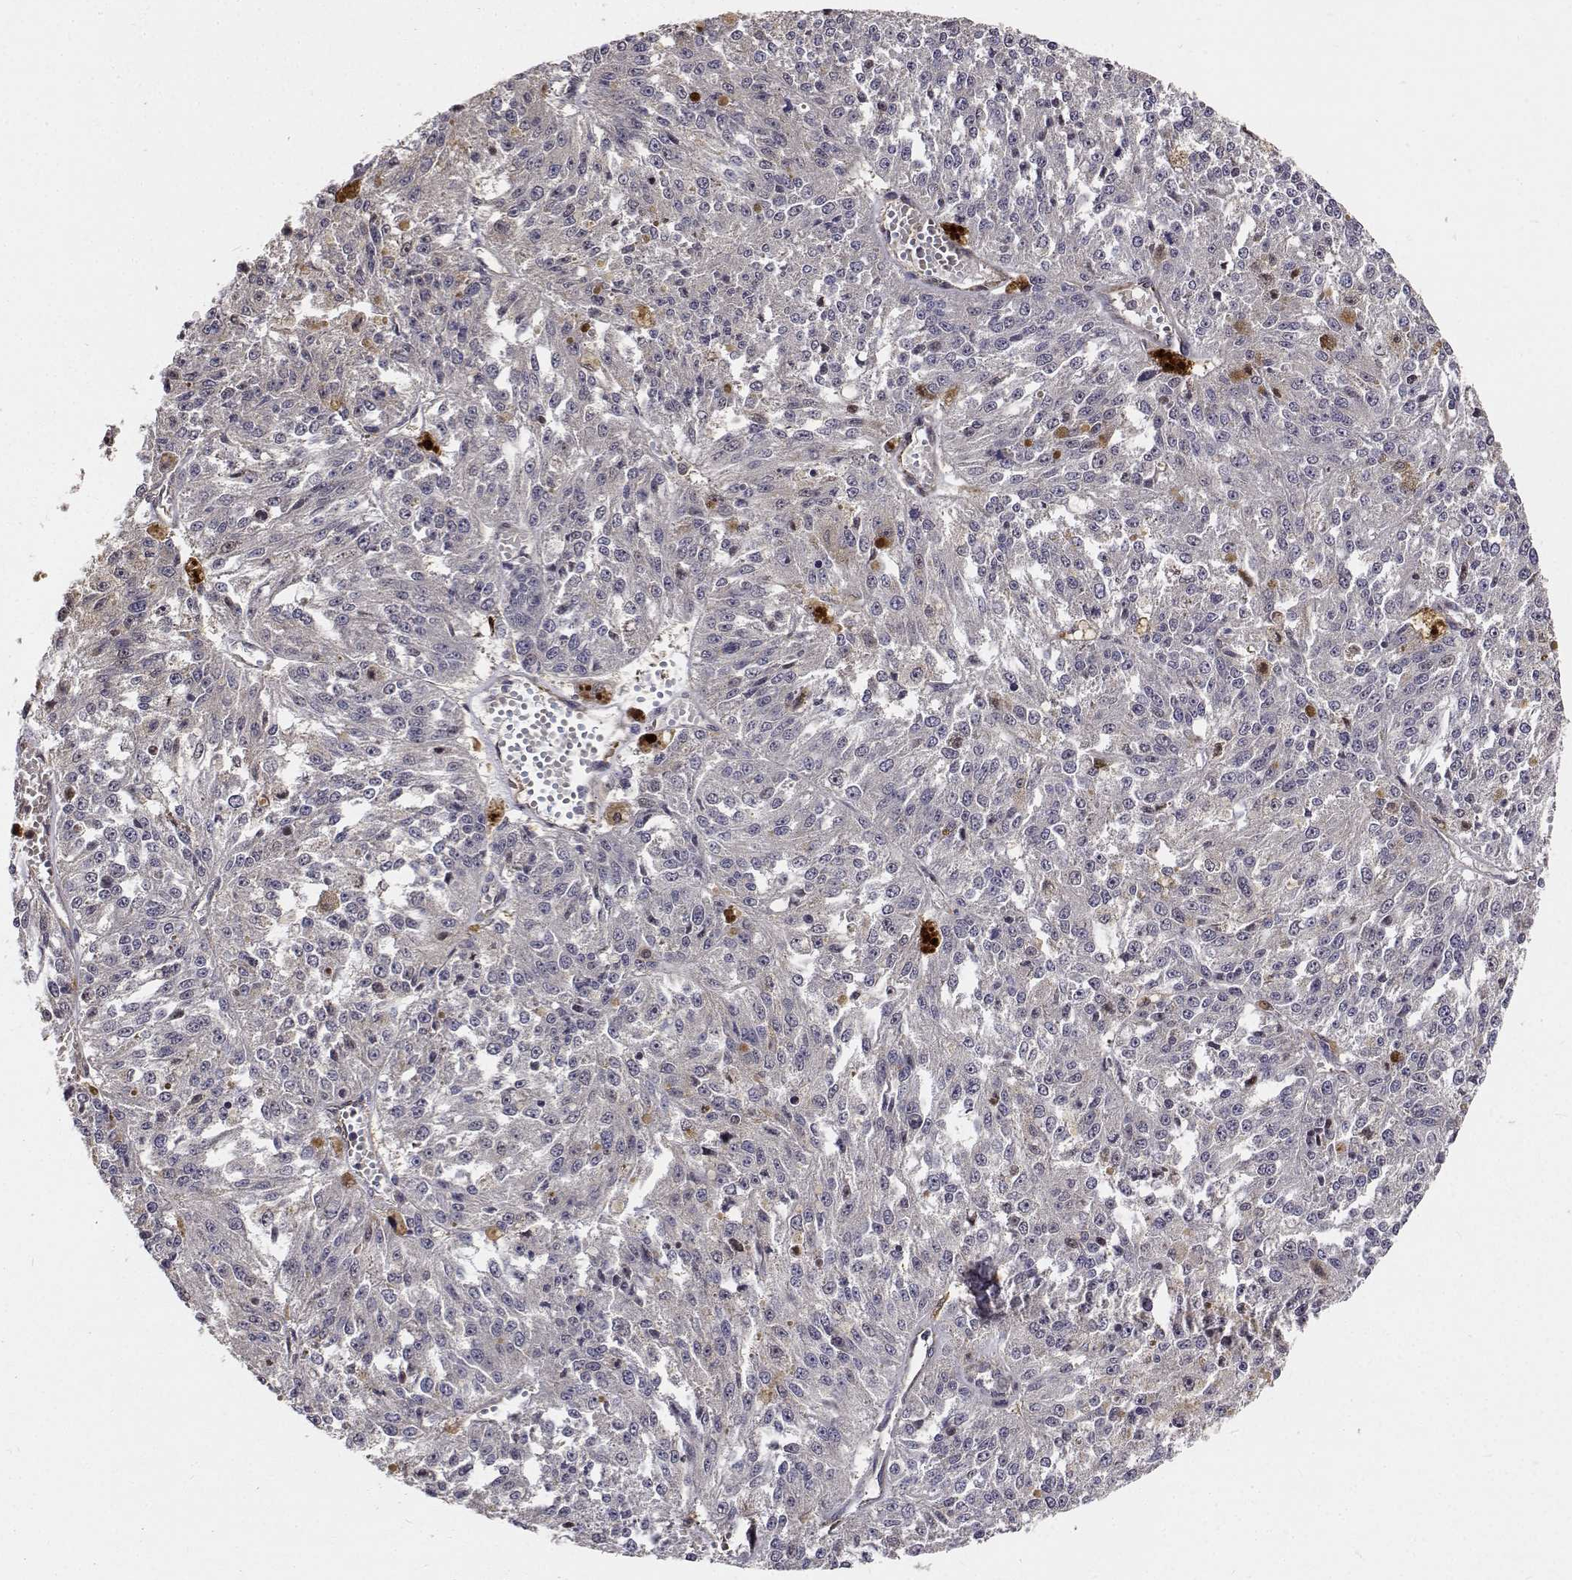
{"staining": {"intensity": "negative", "quantity": "none", "location": "none"}, "tissue": "melanoma", "cell_type": "Tumor cells", "image_type": "cancer", "snomed": [{"axis": "morphology", "description": "Malignant melanoma, Metastatic site"}, {"axis": "topography", "description": "Lymph node"}], "caption": "High magnification brightfield microscopy of melanoma stained with DAB (3,3'-diaminobenzidine) (brown) and counterstained with hematoxylin (blue): tumor cells show no significant positivity.", "gene": "PCID2", "patient": {"sex": "female", "age": 64}}